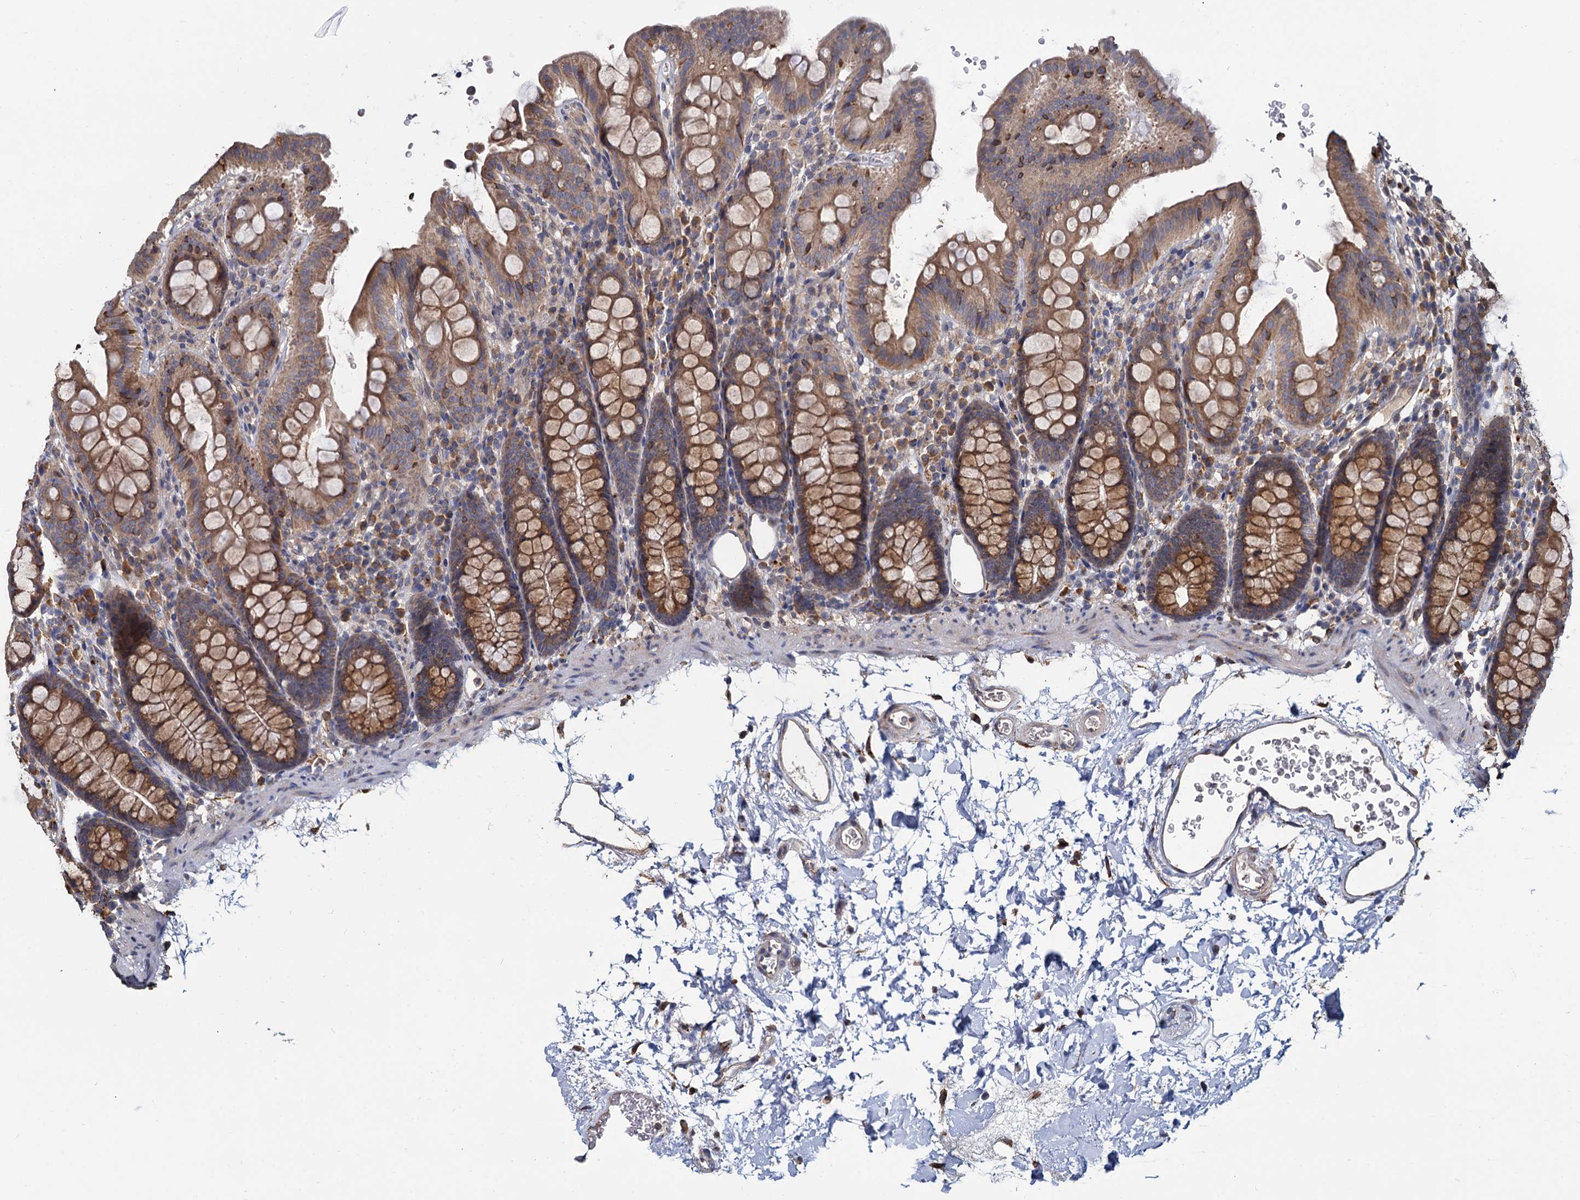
{"staining": {"intensity": "weak", "quantity": ">75%", "location": "cytoplasmic/membranous"}, "tissue": "colon", "cell_type": "Endothelial cells", "image_type": "normal", "snomed": [{"axis": "morphology", "description": "Normal tissue, NOS"}, {"axis": "topography", "description": "Colon"}], "caption": "Immunohistochemical staining of normal colon exhibits weak cytoplasmic/membranous protein positivity in about >75% of endothelial cells.", "gene": "LRRC51", "patient": {"sex": "male", "age": 75}}